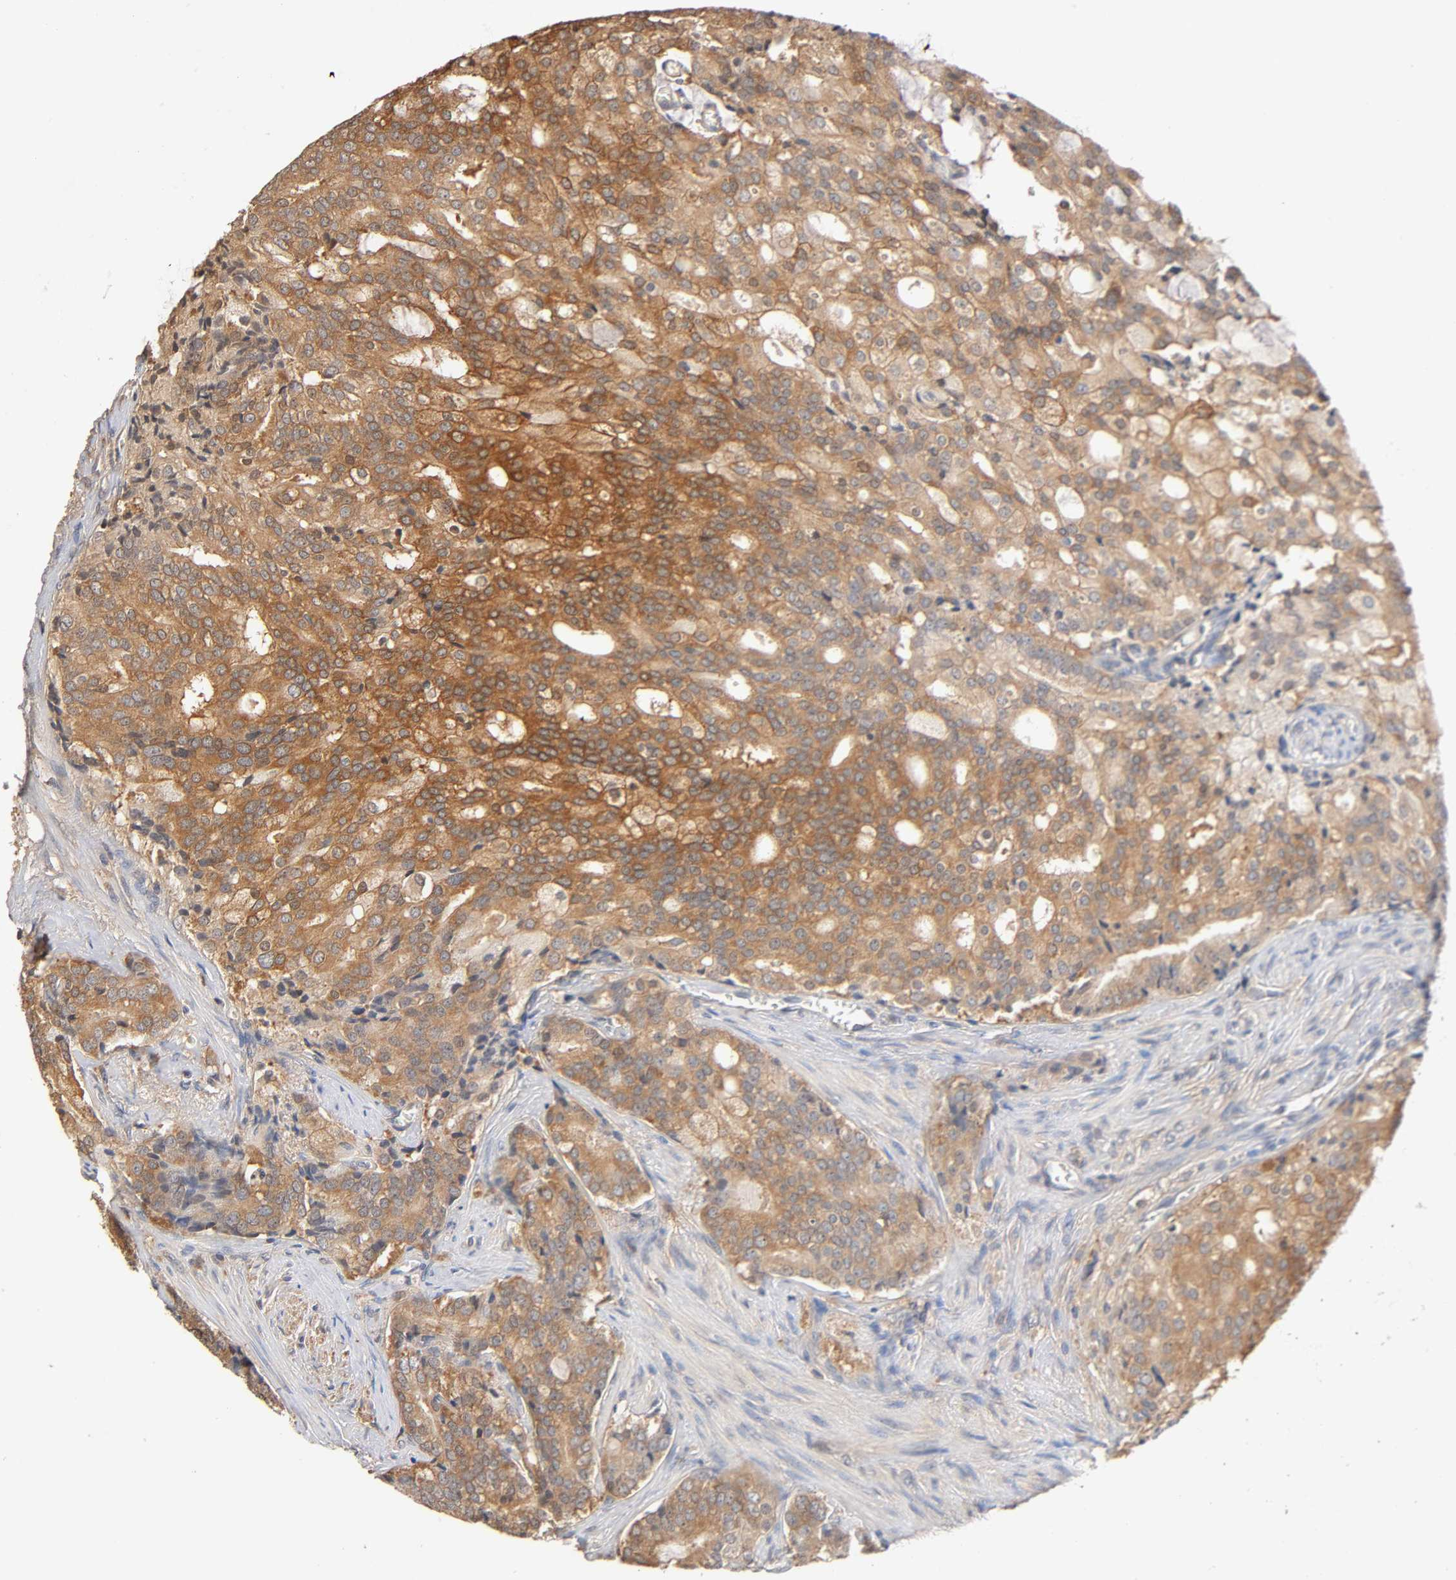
{"staining": {"intensity": "moderate", "quantity": ">75%", "location": "cytoplasmic/membranous"}, "tissue": "prostate cancer", "cell_type": "Tumor cells", "image_type": "cancer", "snomed": [{"axis": "morphology", "description": "Adenocarcinoma, Low grade"}, {"axis": "topography", "description": "Prostate"}], "caption": "Prostate adenocarcinoma (low-grade) stained with immunohistochemistry reveals moderate cytoplasmic/membranous staining in about >75% of tumor cells. (Brightfield microscopy of DAB IHC at high magnification).", "gene": "ALDOA", "patient": {"sex": "male", "age": 58}}